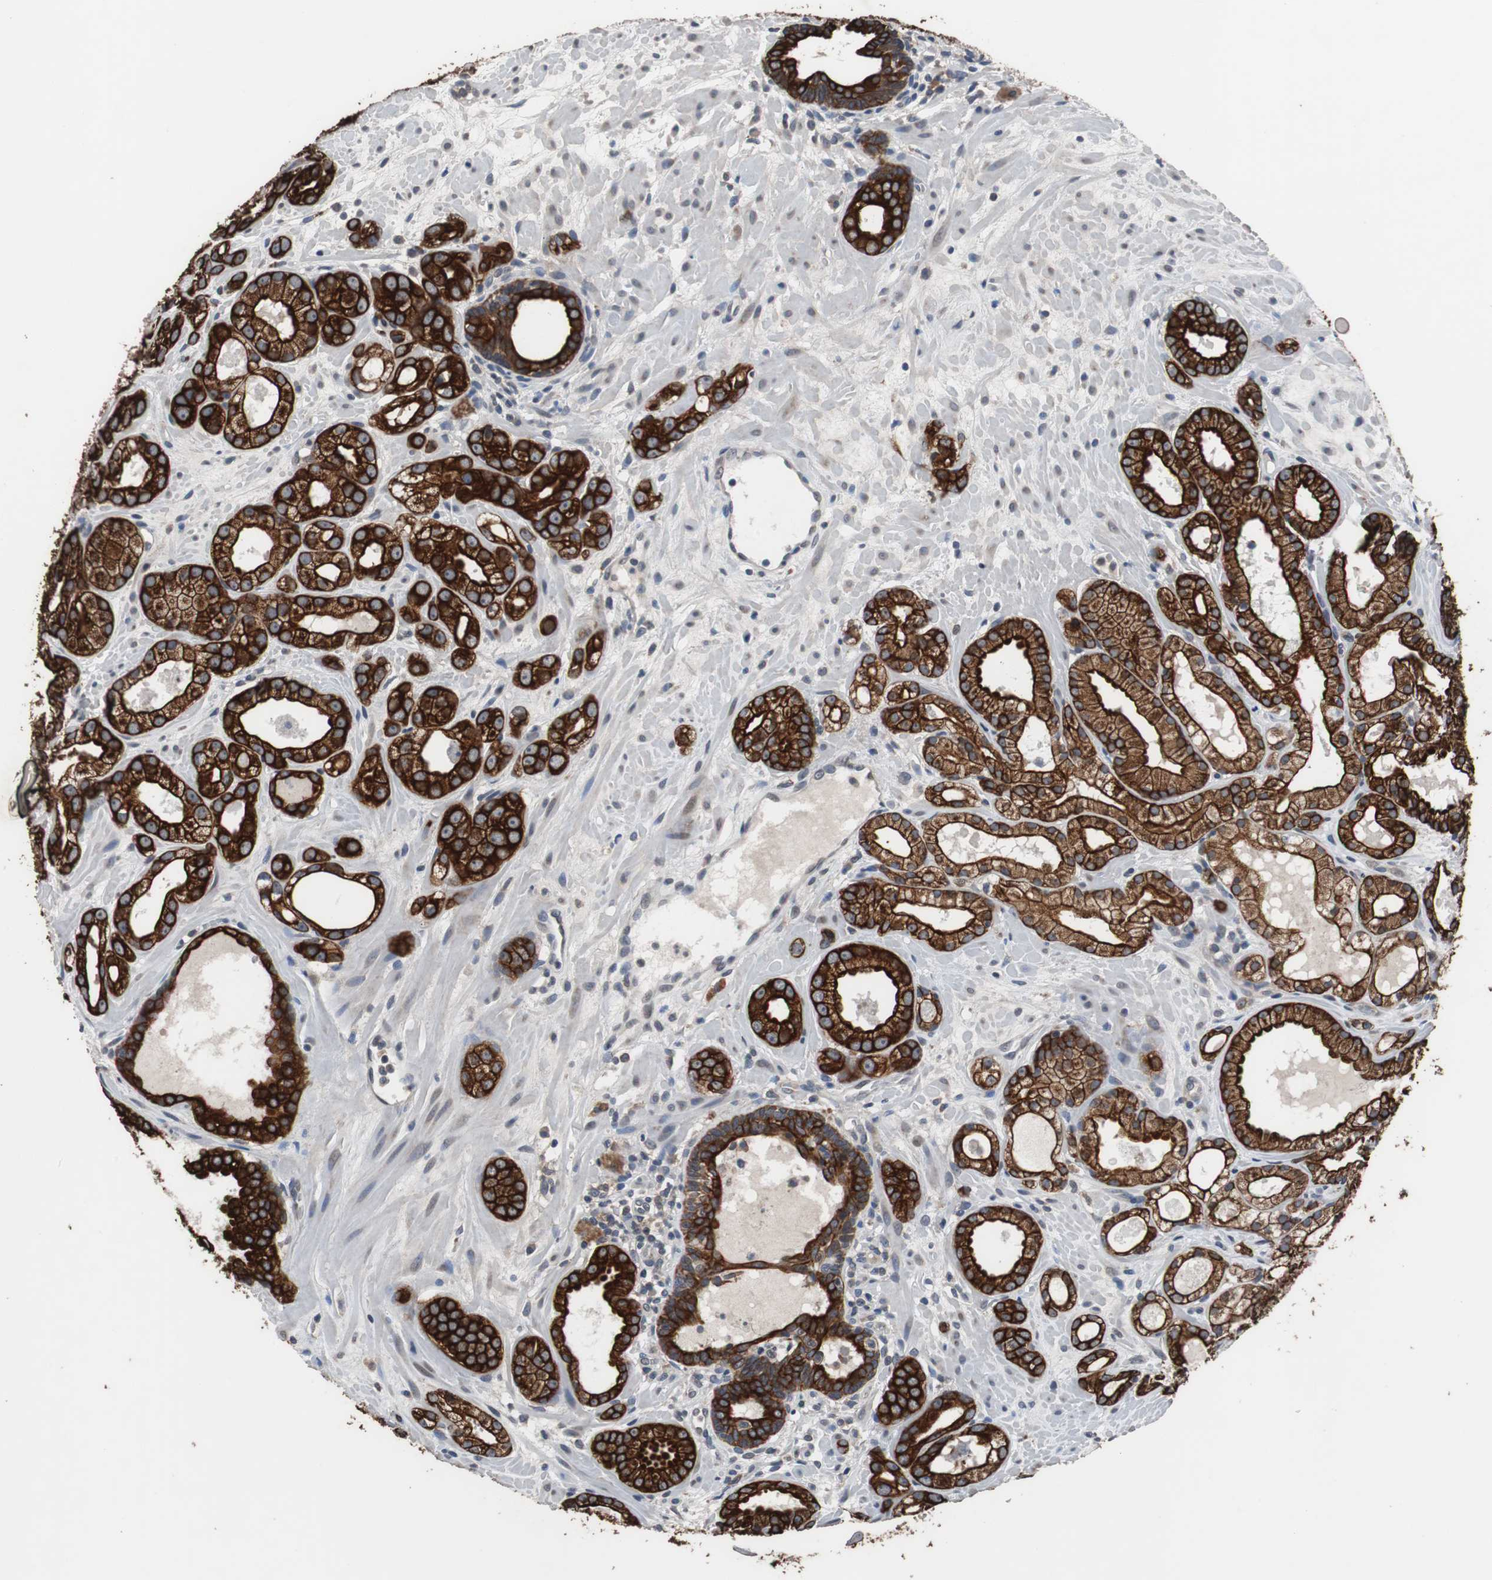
{"staining": {"intensity": "strong", "quantity": ">75%", "location": "cytoplasmic/membranous"}, "tissue": "prostate cancer", "cell_type": "Tumor cells", "image_type": "cancer", "snomed": [{"axis": "morphology", "description": "Adenocarcinoma, Low grade"}, {"axis": "topography", "description": "Prostate"}], "caption": "Immunohistochemical staining of human prostate cancer exhibits high levels of strong cytoplasmic/membranous expression in about >75% of tumor cells. Using DAB (3,3'-diaminobenzidine) (brown) and hematoxylin (blue) stains, captured at high magnification using brightfield microscopy.", "gene": "USP10", "patient": {"sex": "male", "age": 57}}